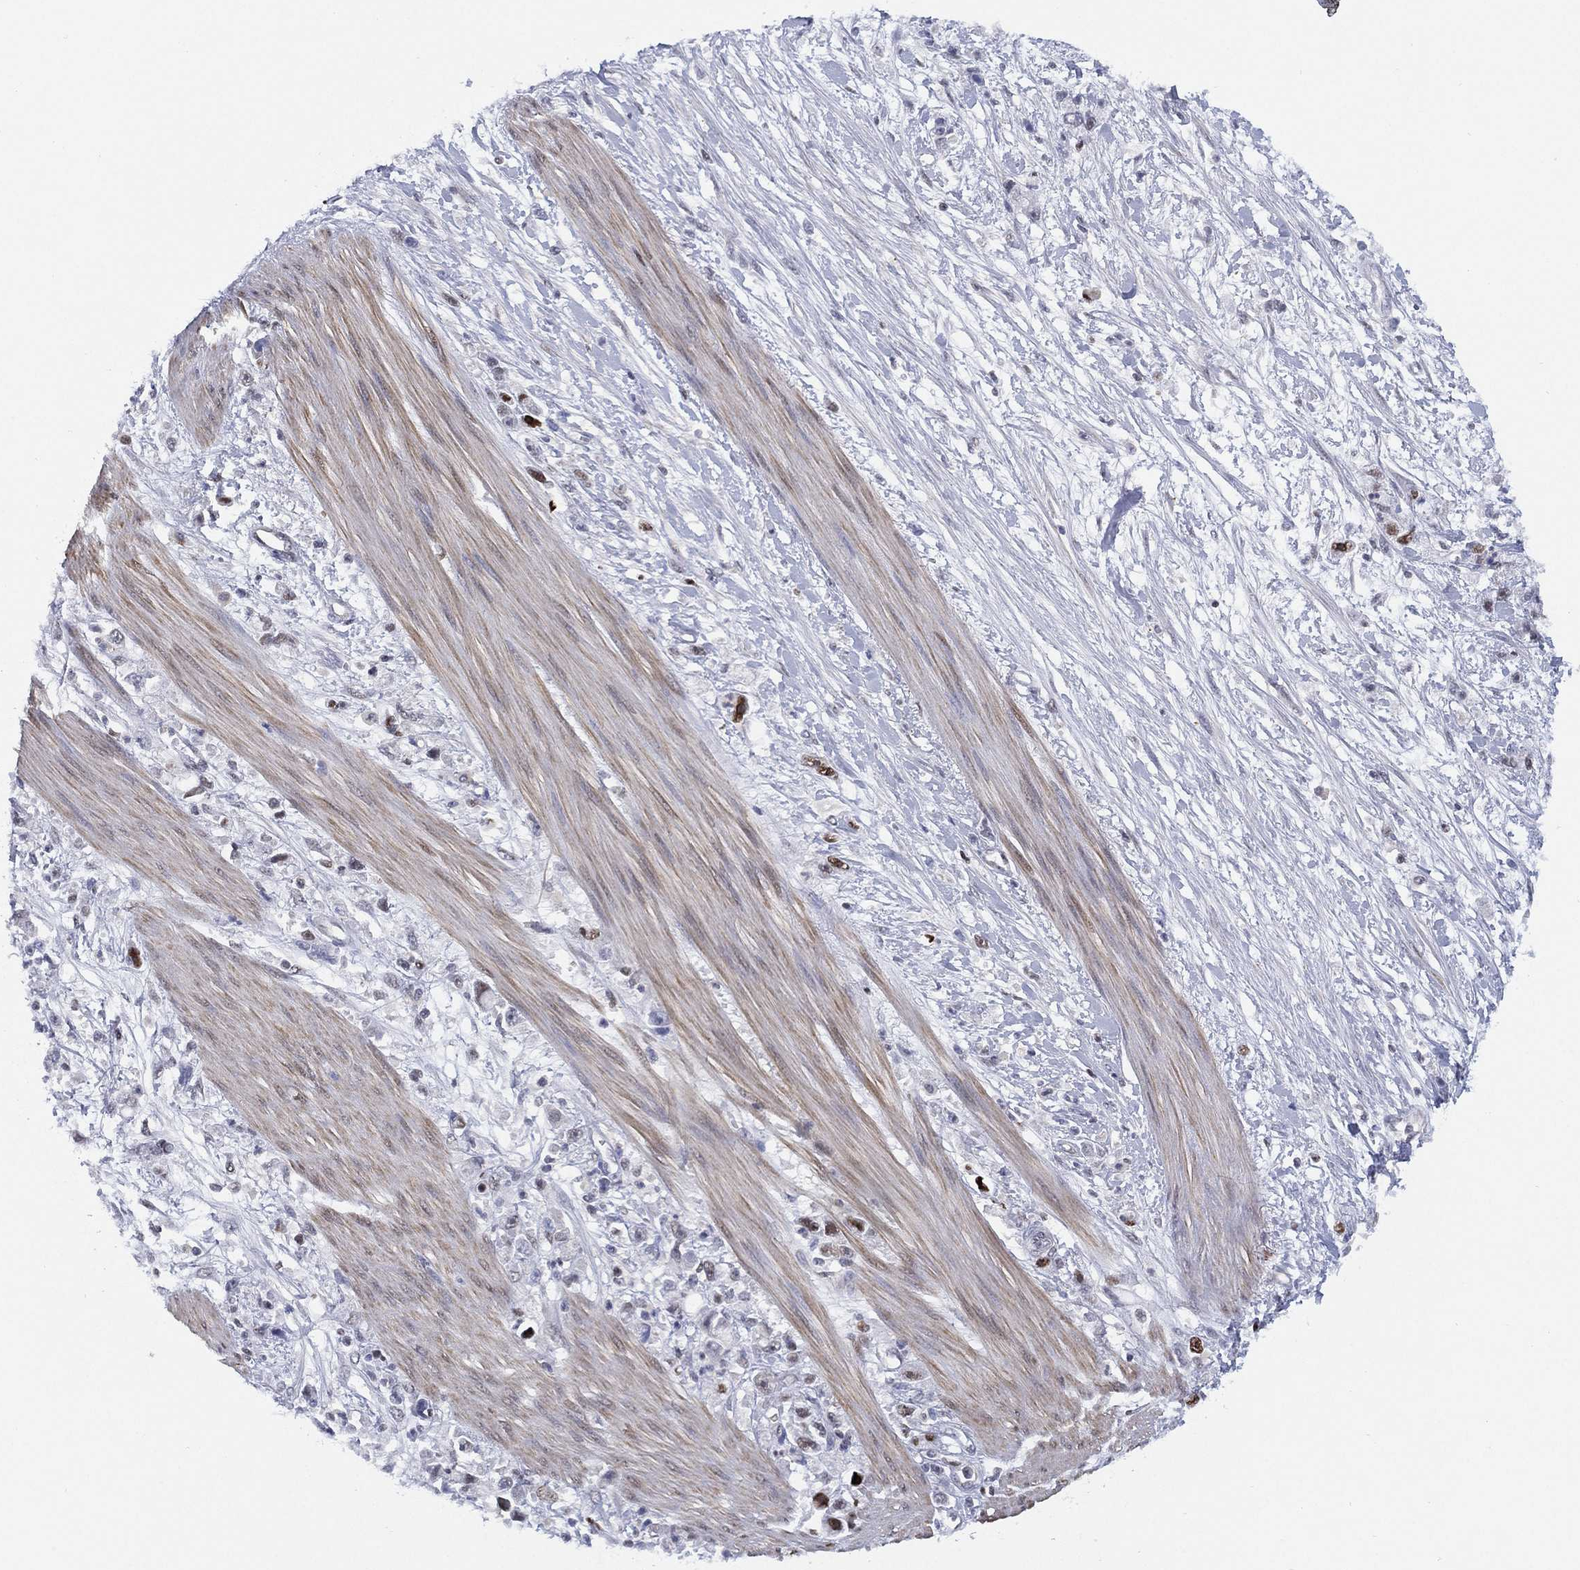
{"staining": {"intensity": "moderate", "quantity": "<25%", "location": "nuclear"}, "tissue": "stomach cancer", "cell_type": "Tumor cells", "image_type": "cancer", "snomed": [{"axis": "morphology", "description": "Adenocarcinoma, NOS"}, {"axis": "topography", "description": "Stomach"}], "caption": "Protein expression analysis of human adenocarcinoma (stomach) reveals moderate nuclear expression in about <25% of tumor cells.", "gene": "SLC4A4", "patient": {"sex": "female", "age": 59}}